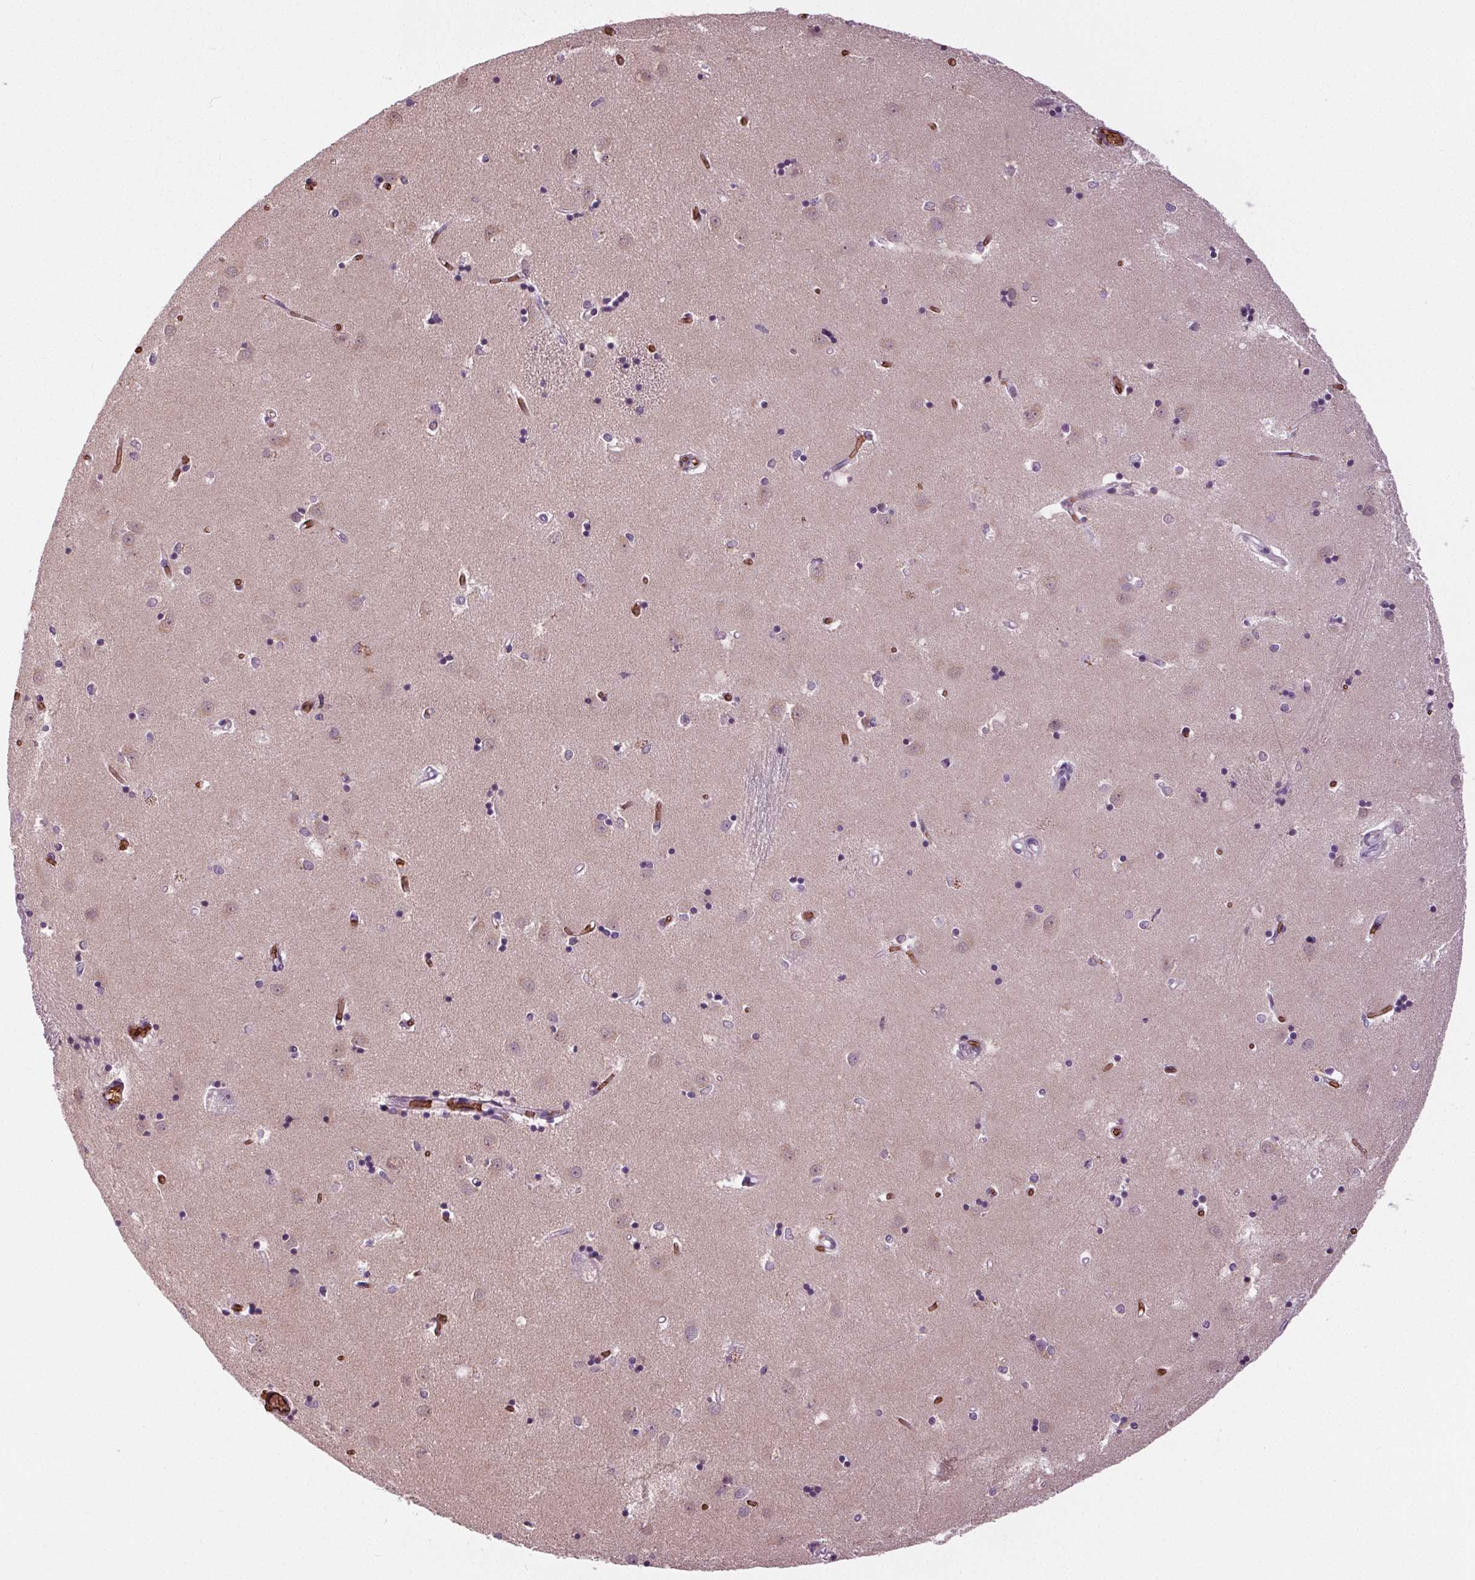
{"staining": {"intensity": "negative", "quantity": "none", "location": "none"}, "tissue": "caudate", "cell_type": "Glial cells", "image_type": "normal", "snomed": [{"axis": "morphology", "description": "Normal tissue, NOS"}, {"axis": "topography", "description": "Lateral ventricle wall"}], "caption": "IHC histopathology image of normal caudate: caudate stained with DAB exhibits no significant protein staining in glial cells.", "gene": "SLC4A1", "patient": {"sex": "male", "age": 54}}